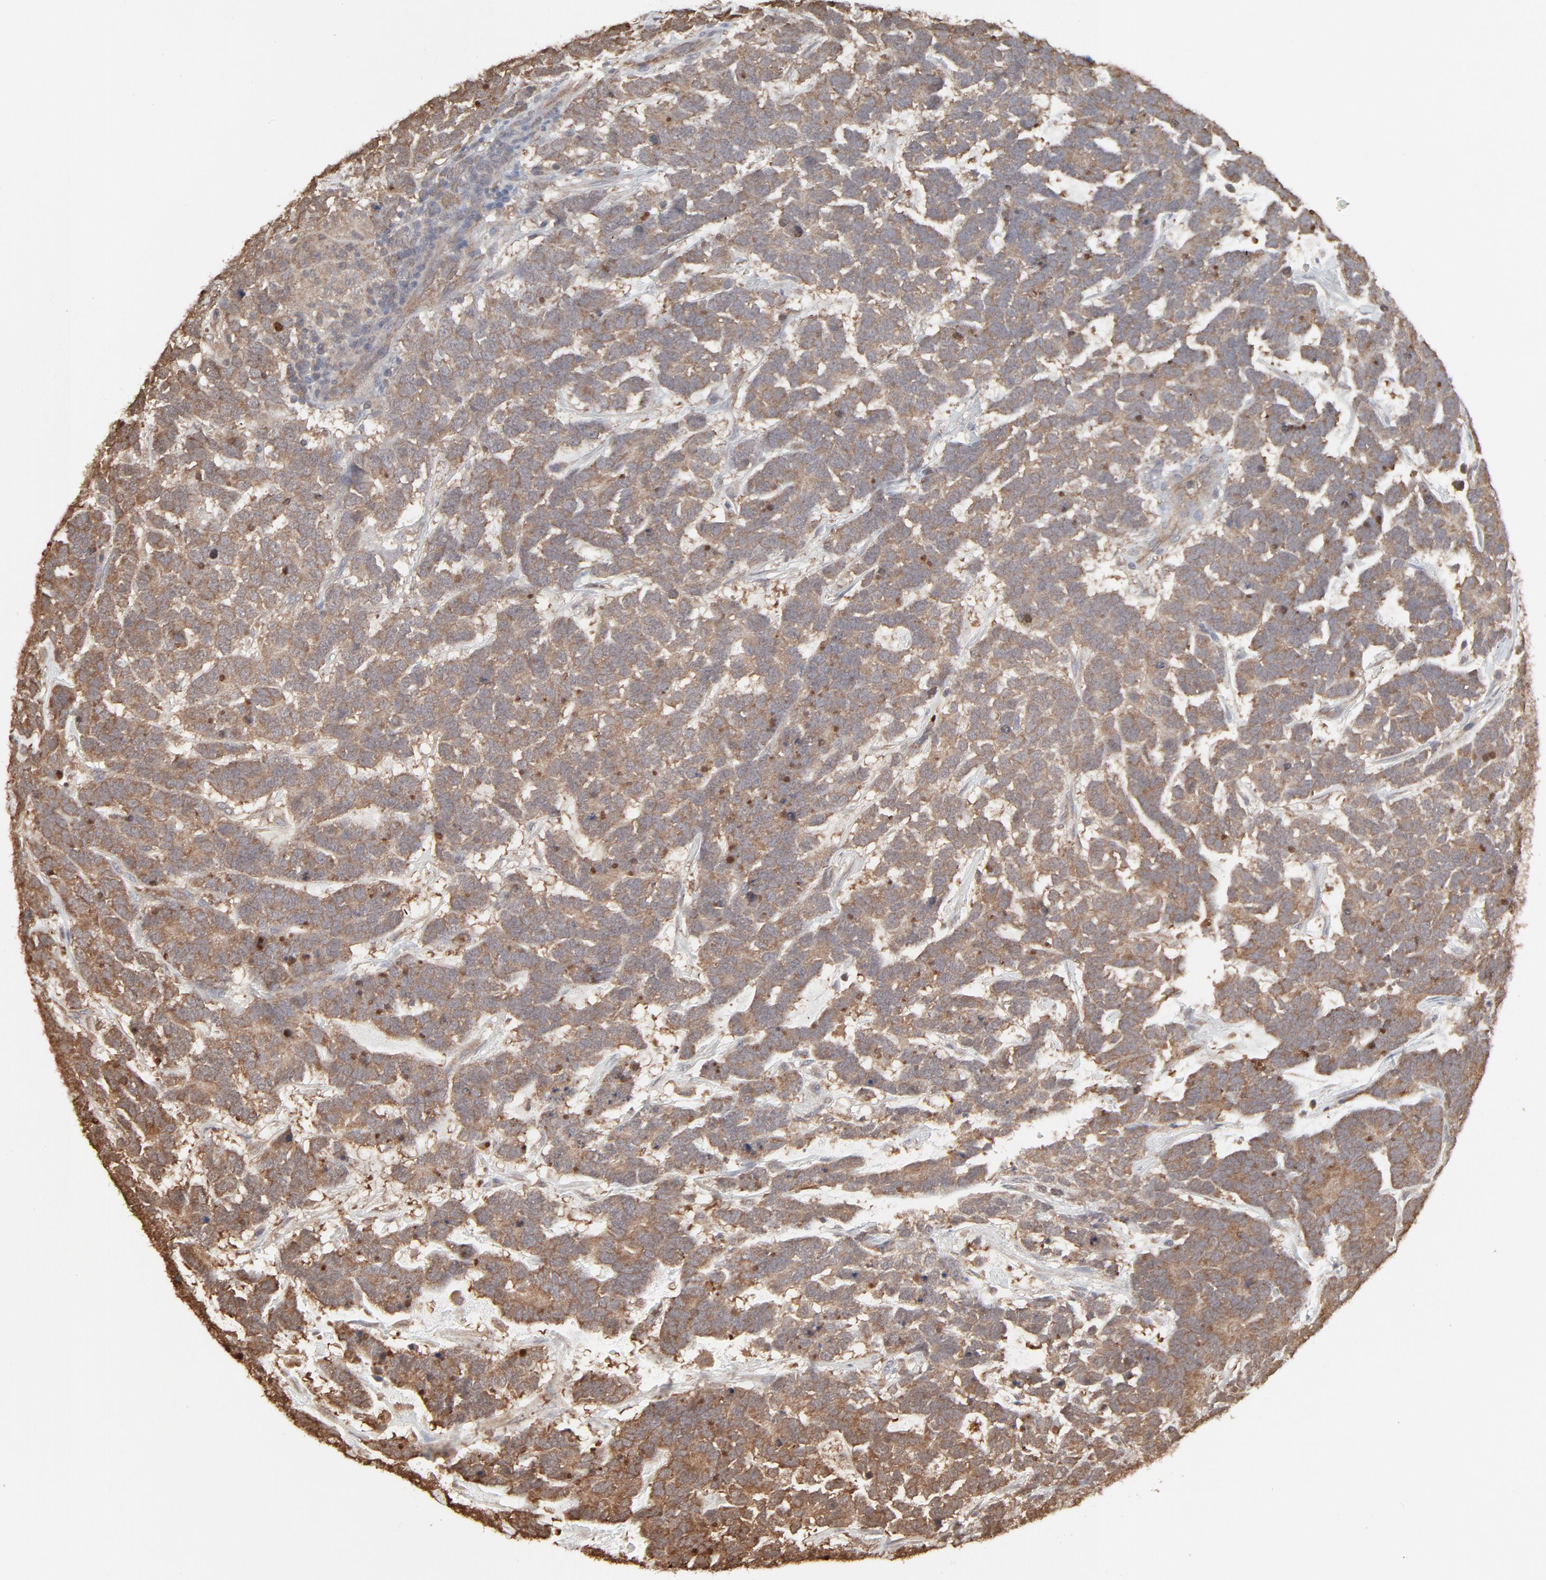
{"staining": {"intensity": "moderate", "quantity": ">75%", "location": "cytoplasmic/membranous"}, "tissue": "testis cancer", "cell_type": "Tumor cells", "image_type": "cancer", "snomed": [{"axis": "morphology", "description": "Carcinoma, Embryonal, NOS"}, {"axis": "topography", "description": "Testis"}], "caption": "Protein staining of embryonal carcinoma (testis) tissue exhibits moderate cytoplasmic/membranous expression in about >75% of tumor cells.", "gene": "PPP2CA", "patient": {"sex": "male", "age": 26}}